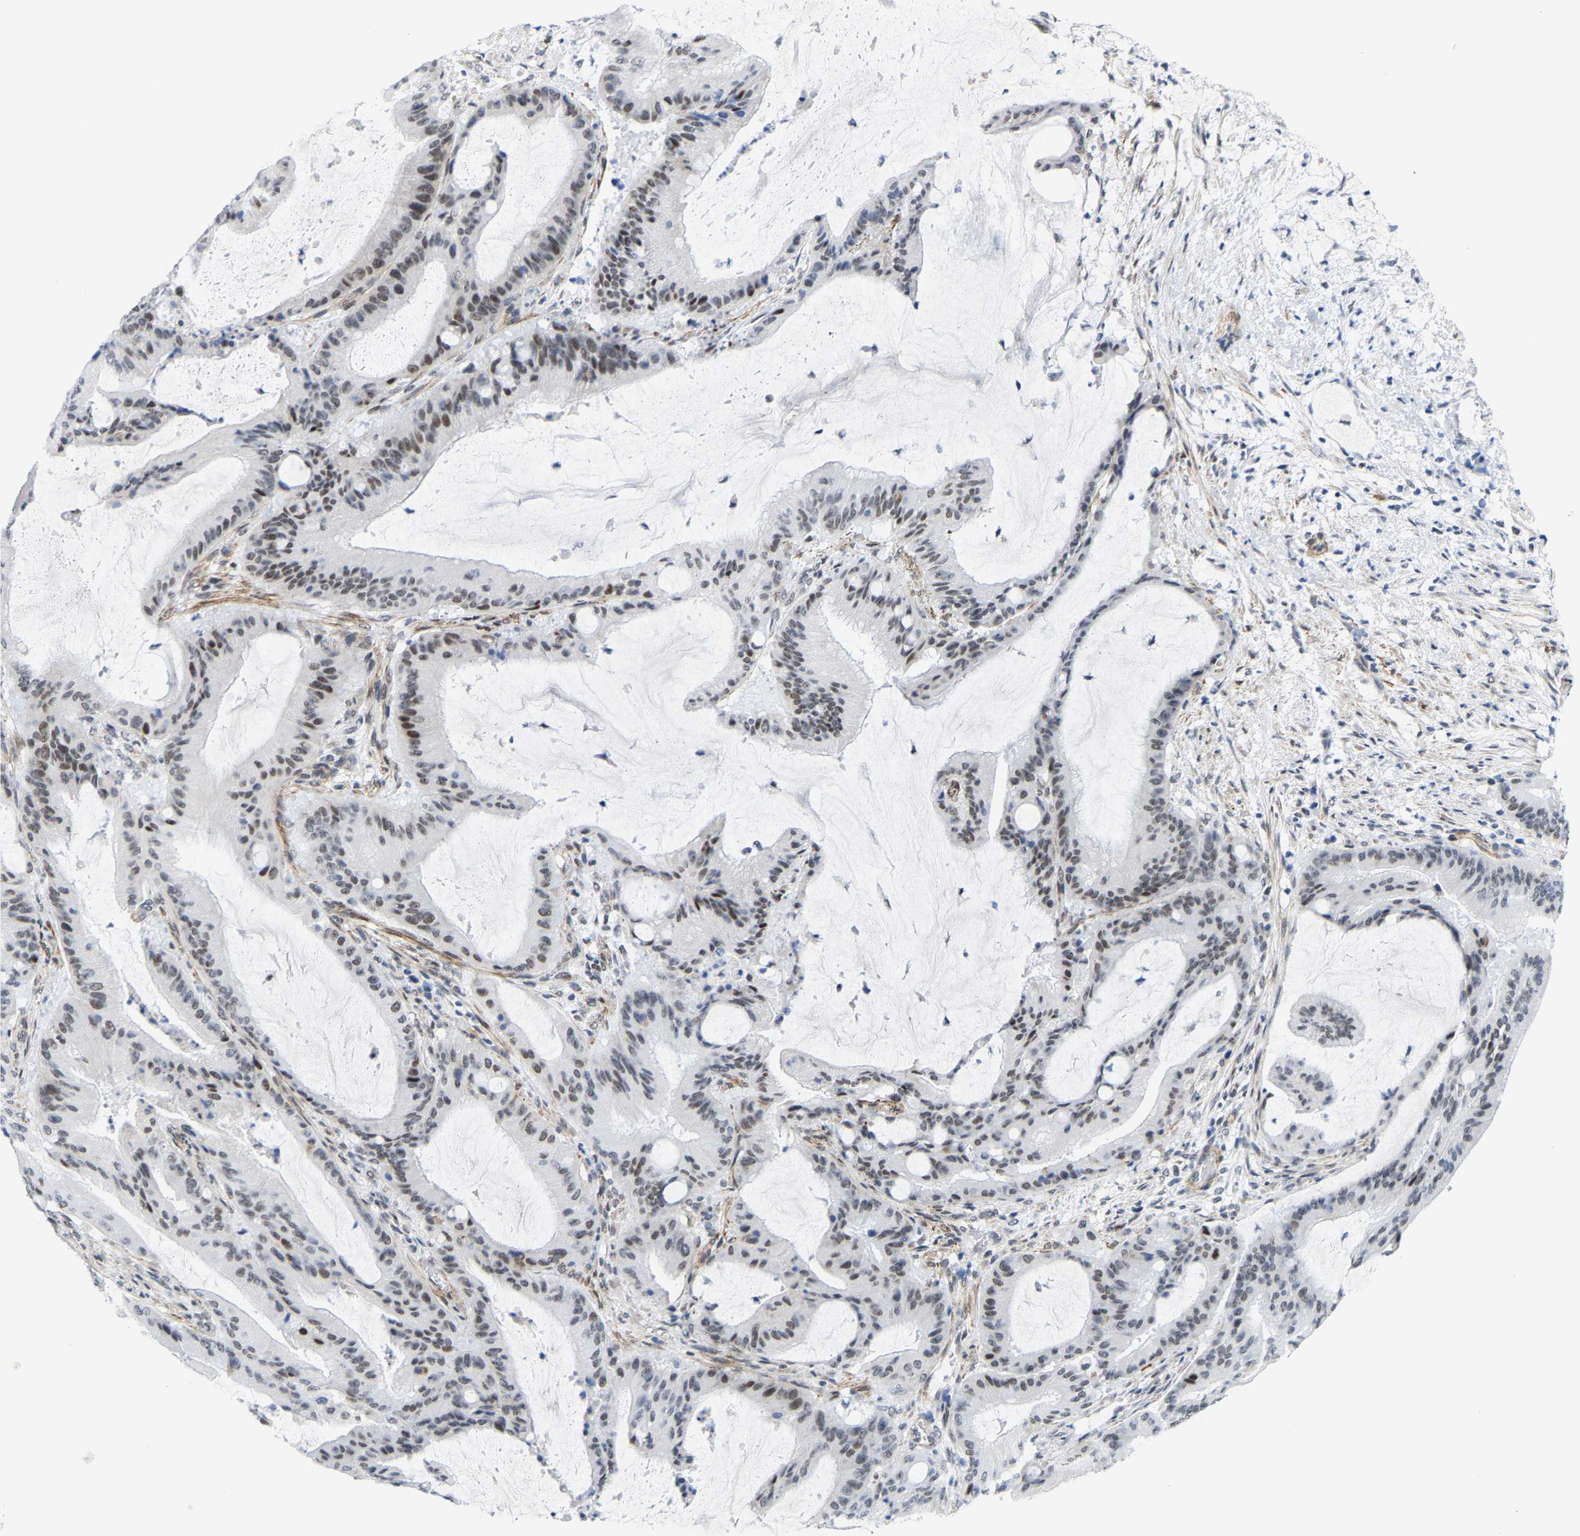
{"staining": {"intensity": "moderate", "quantity": ">75%", "location": "nuclear"}, "tissue": "liver cancer", "cell_type": "Tumor cells", "image_type": "cancer", "snomed": [{"axis": "morphology", "description": "Normal tissue, NOS"}, {"axis": "morphology", "description": "Cholangiocarcinoma"}, {"axis": "topography", "description": "Liver"}, {"axis": "topography", "description": "Peripheral nerve tissue"}], "caption": "Liver cancer stained with DAB (3,3'-diaminobenzidine) IHC exhibits medium levels of moderate nuclear expression in about >75% of tumor cells.", "gene": "FAM180A", "patient": {"sex": "female", "age": 73}}